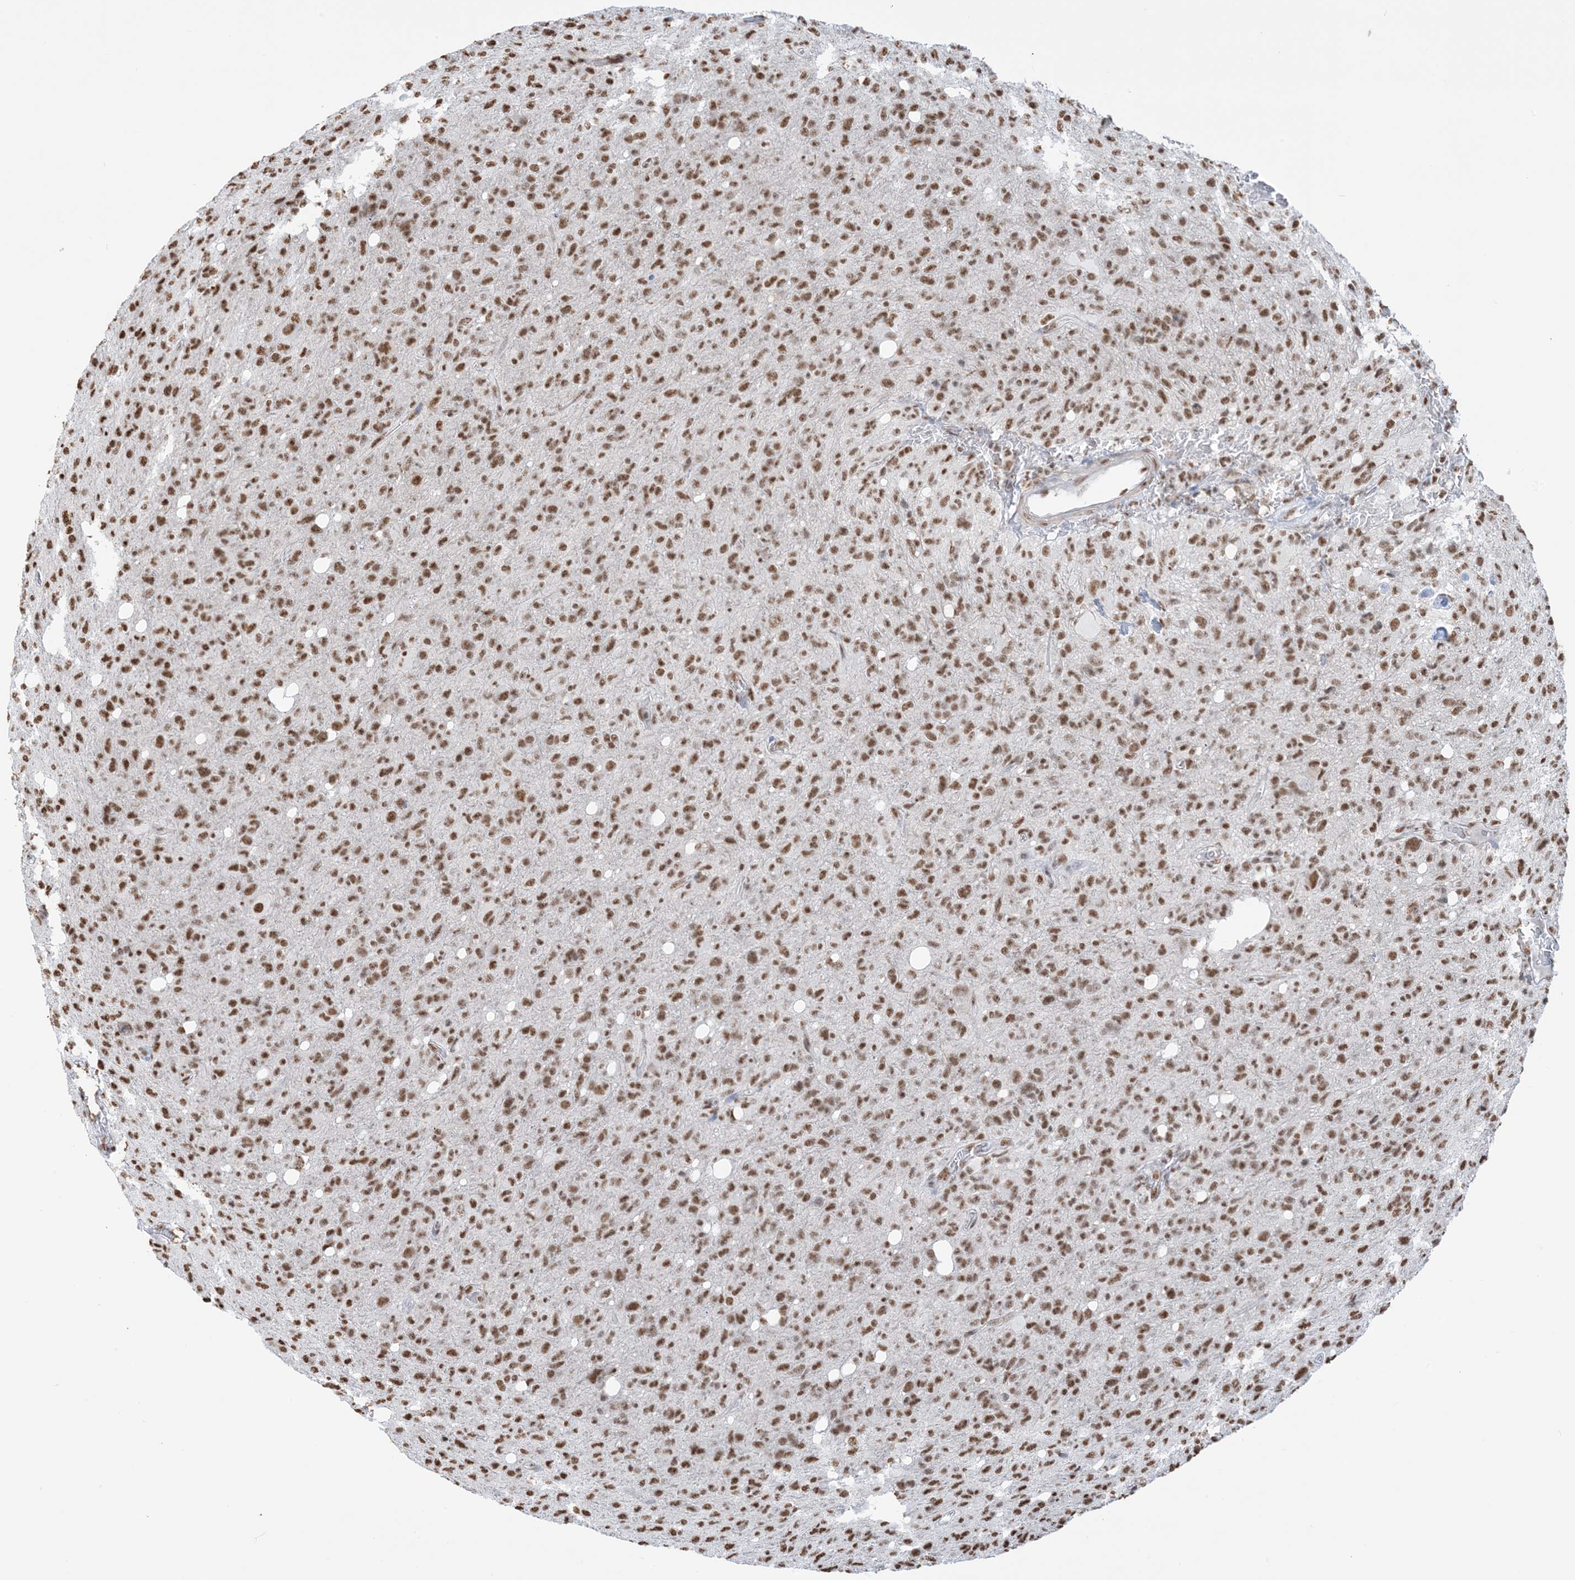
{"staining": {"intensity": "moderate", "quantity": ">75%", "location": "nuclear"}, "tissue": "glioma", "cell_type": "Tumor cells", "image_type": "cancer", "snomed": [{"axis": "morphology", "description": "Glioma, malignant, High grade"}, {"axis": "topography", "description": "Brain"}], "caption": "Malignant glioma (high-grade) stained for a protein (brown) displays moderate nuclear positive staining in approximately >75% of tumor cells.", "gene": "ZNF792", "patient": {"sex": "female", "age": 57}}